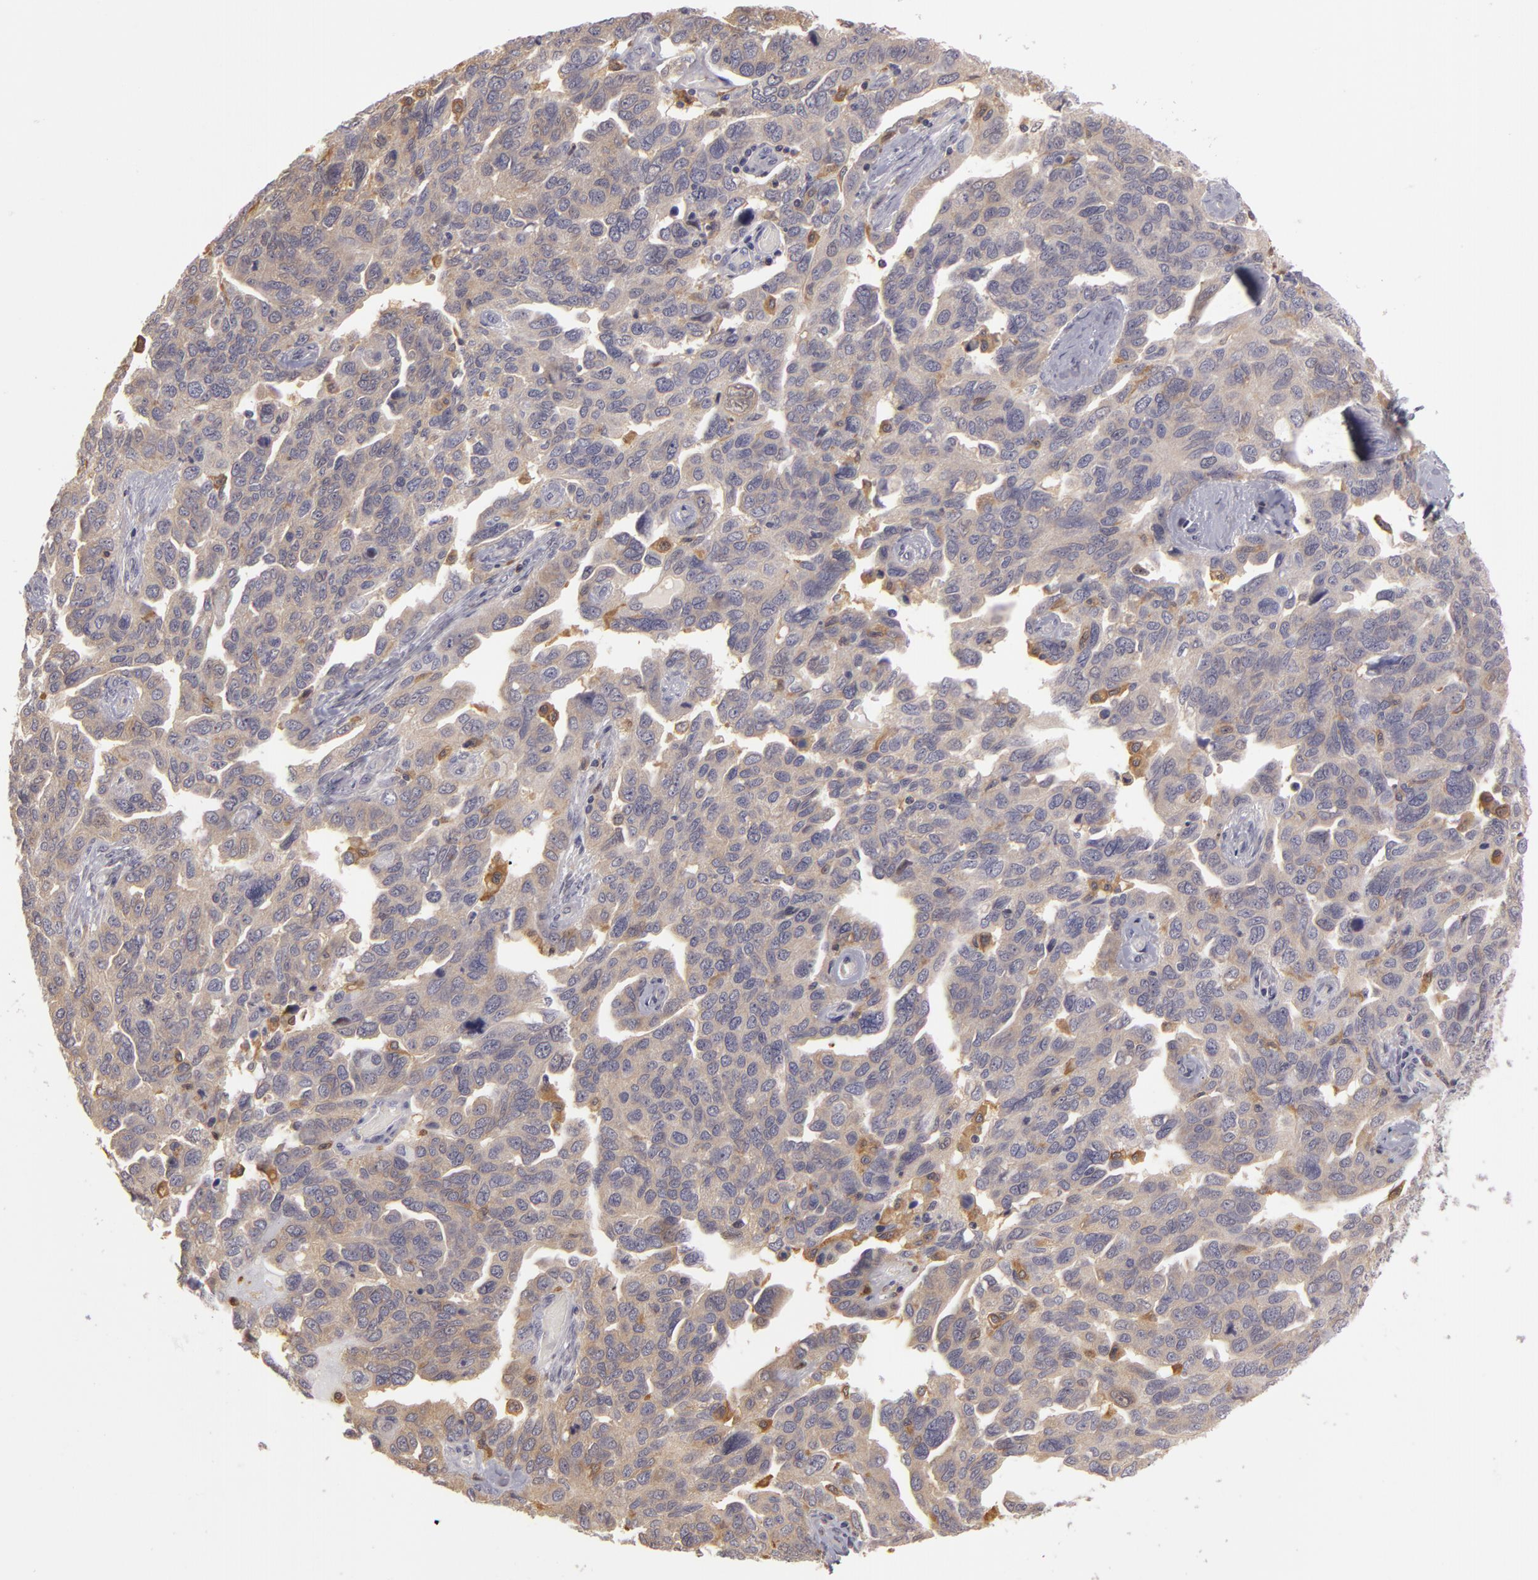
{"staining": {"intensity": "negative", "quantity": "none", "location": "none"}, "tissue": "ovarian cancer", "cell_type": "Tumor cells", "image_type": "cancer", "snomed": [{"axis": "morphology", "description": "Cystadenocarcinoma, serous, NOS"}, {"axis": "topography", "description": "Ovary"}], "caption": "This micrograph is of ovarian cancer stained with immunohistochemistry to label a protein in brown with the nuclei are counter-stained blue. There is no positivity in tumor cells. The staining is performed using DAB (3,3'-diaminobenzidine) brown chromogen with nuclei counter-stained in using hematoxylin.", "gene": "GNPDA1", "patient": {"sex": "female", "age": 64}}